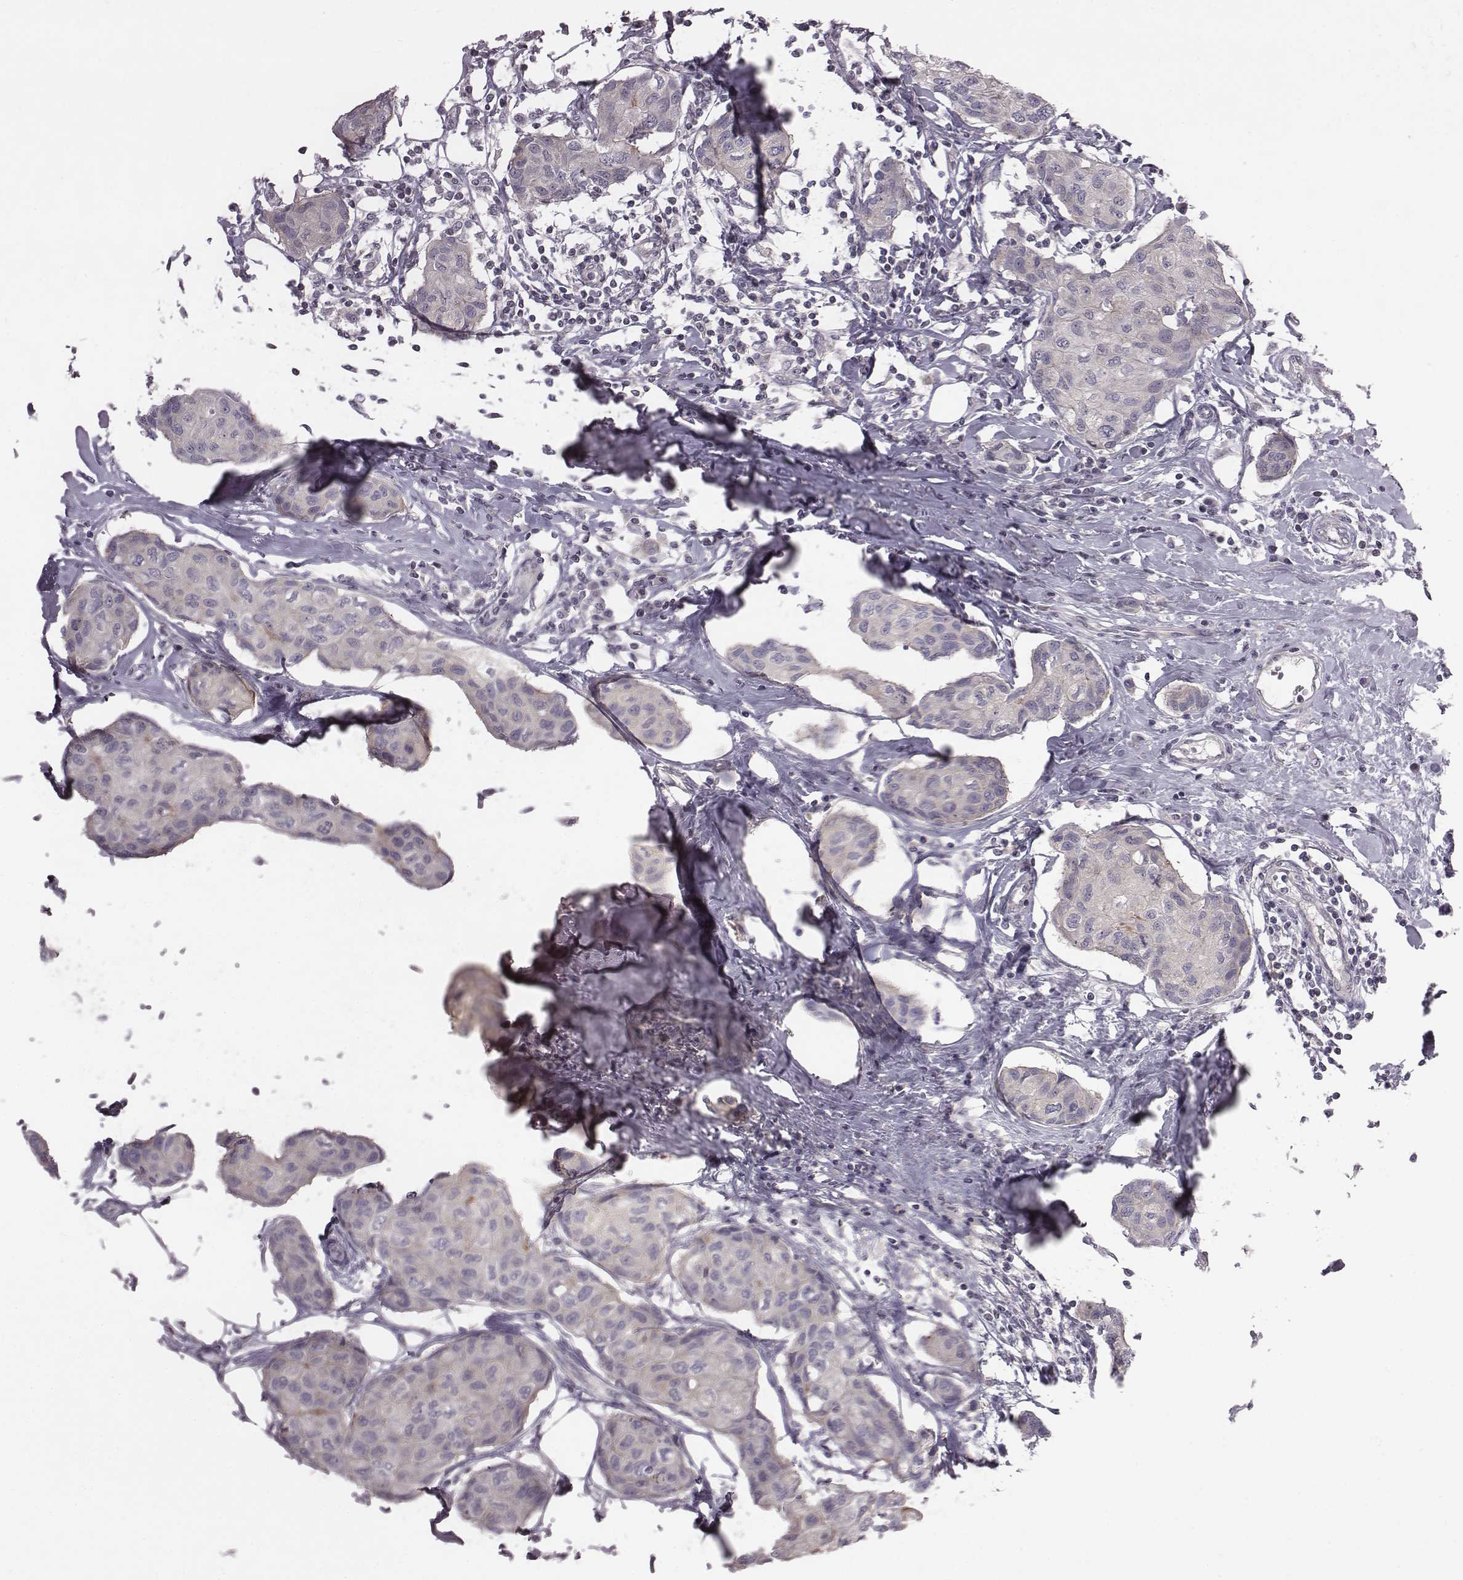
{"staining": {"intensity": "negative", "quantity": "none", "location": "none"}, "tissue": "breast cancer", "cell_type": "Tumor cells", "image_type": "cancer", "snomed": [{"axis": "morphology", "description": "Duct carcinoma"}, {"axis": "topography", "description": "Breast"}], "caption": "Immunohistochemical staining of human breast invasive ductal carcinoma reveals no significant staining in tumor cells.", "gene": "BICDL1", "patient": {"sex": "female", "age": 80}}